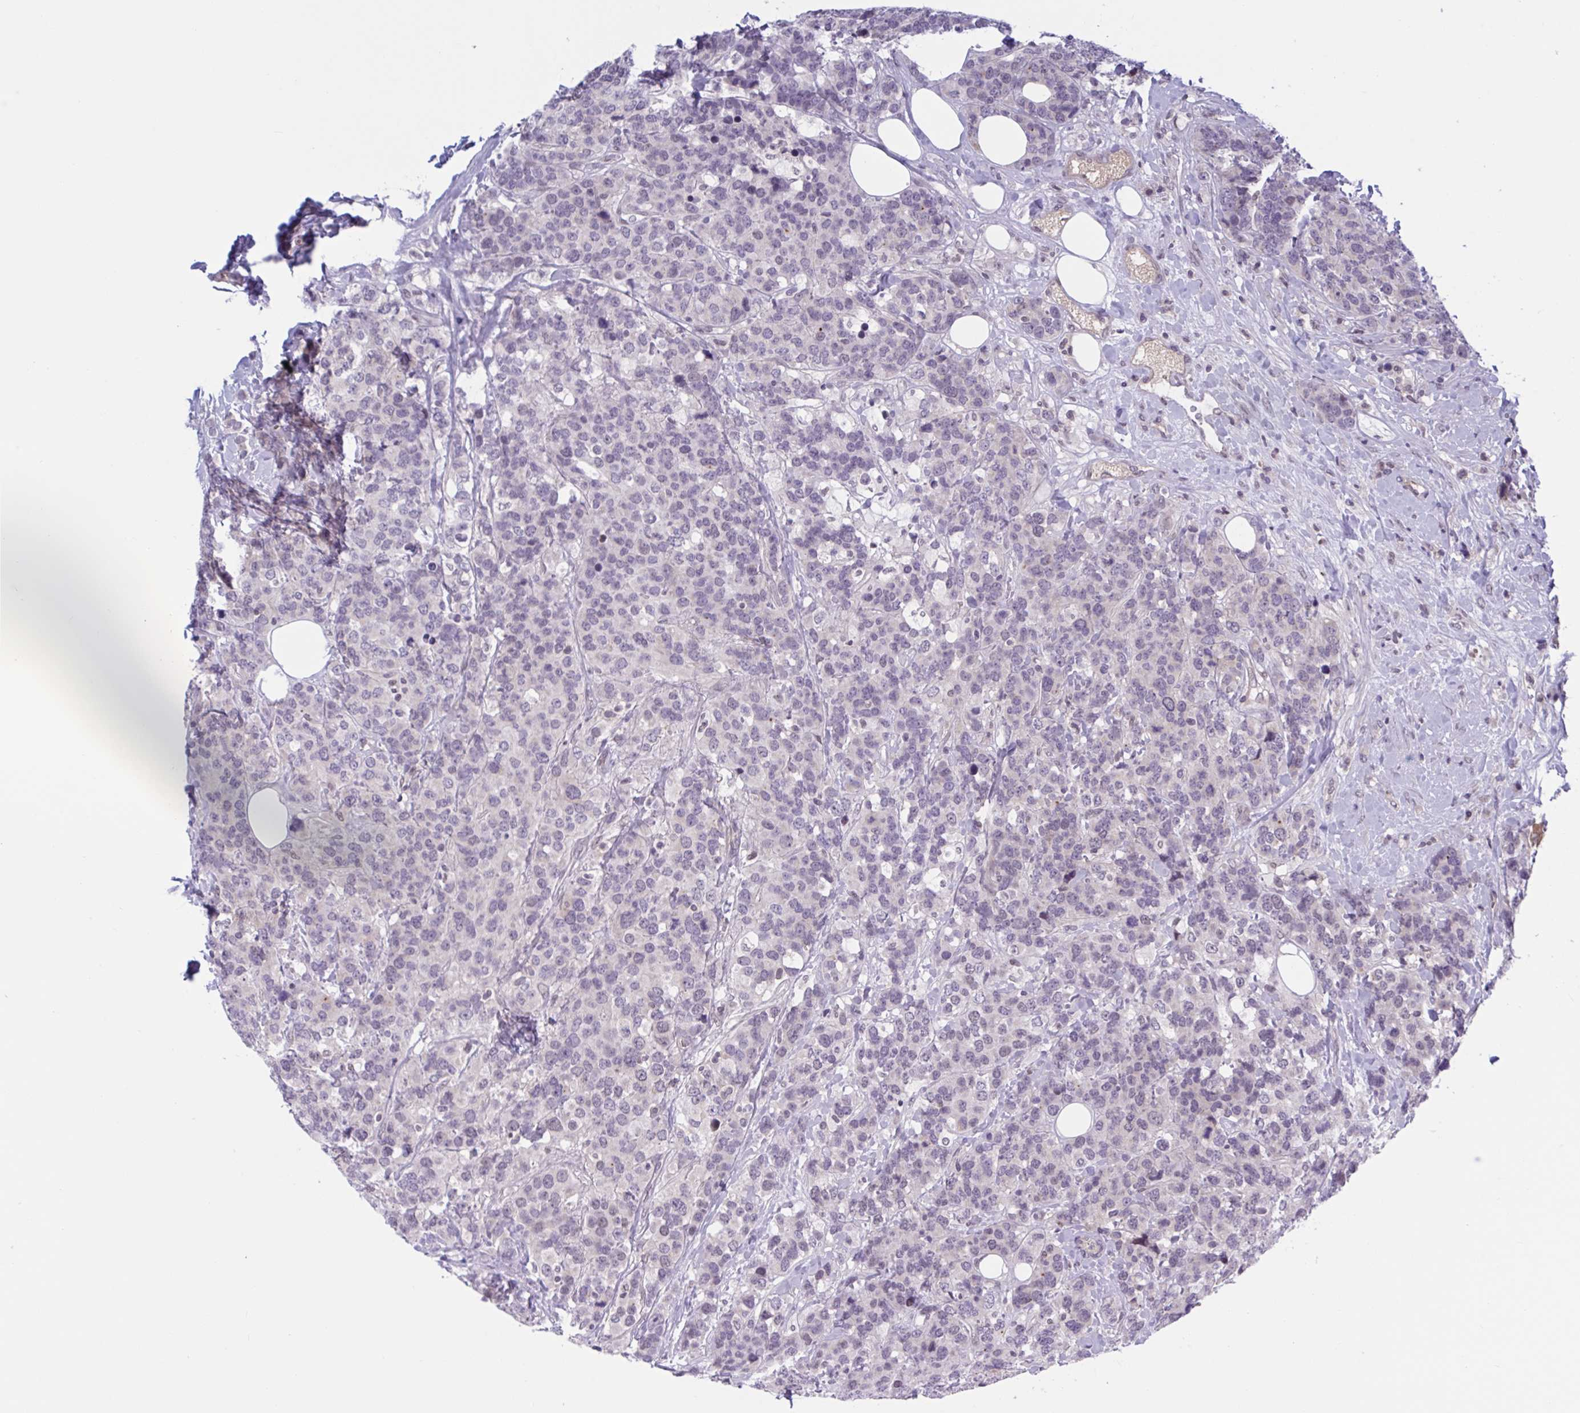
{"staining": {"intensity": "negative", "quantity": "none", "location": "none"}, "tissue": "breast cancer", "cell_type": "Tumor cells", "image_type": "cancer", "snomed": [{"axis": "morphology", "description": "Lobular carcinoma"}, {"axis": "topography", "description": "Breast"}], "caption": "Breast lobular carcinoma was stained to show a protein in brown. There is no significant positivity in tumor cells. The staining was performed using DAB (3,3'-diaminobenzidine) to visualize the protein expression in brown, while the nuclei were stained in blue with hematoxylin (Magnification: 20x).", "gene": "TTC7B", "patient": {"sex": "female", "age": 59}}